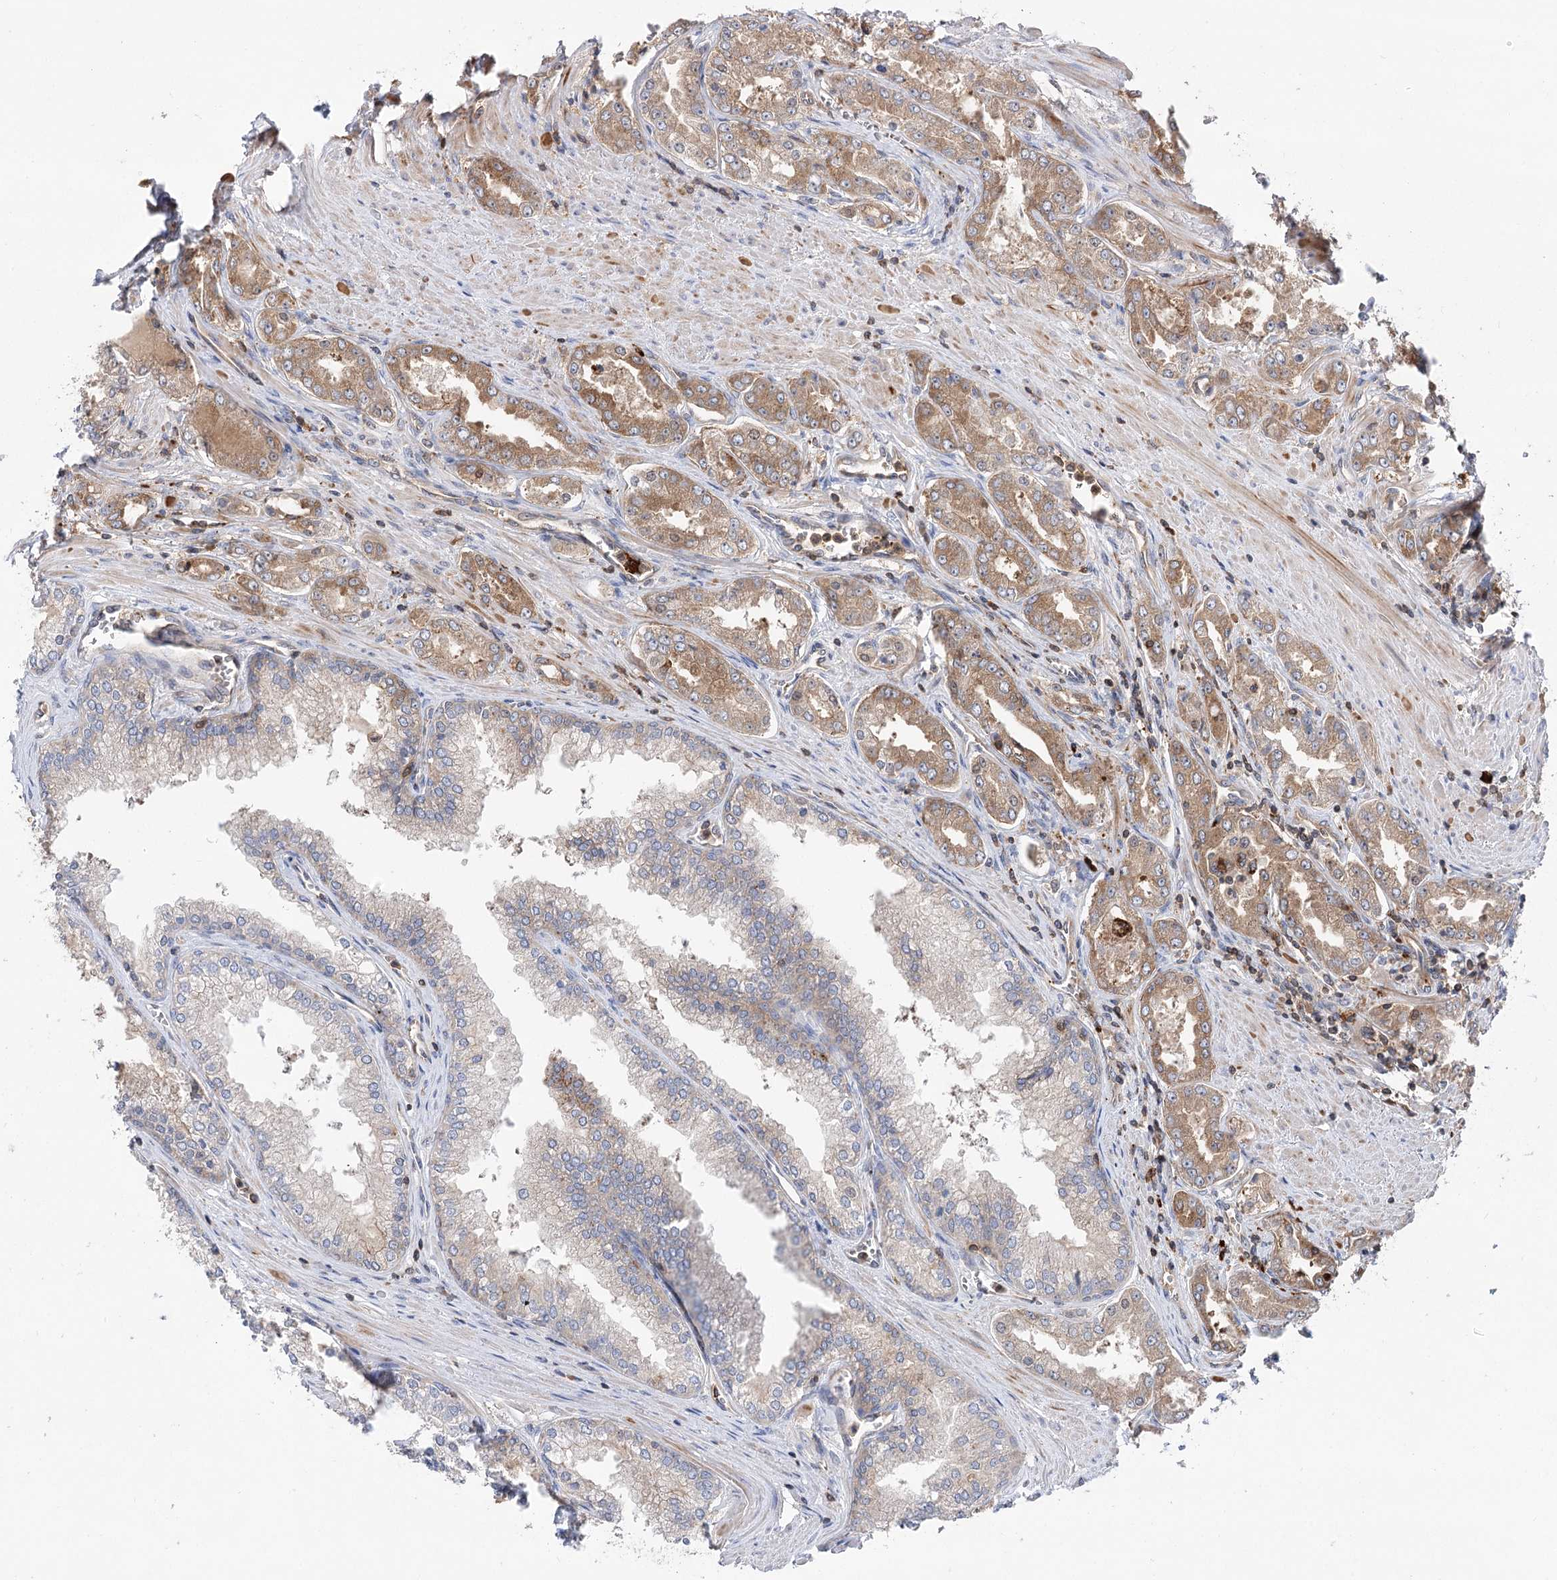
{"staining": {"intensity": "moderate", "quantity": "25%-75%", "location": "cytoplasmic/membranous"}, "tissue": "prostate cancer", "cell_type": "Tumor cells", "image_type": "cancer", "snomed": [{"axis": "morphology", "description": "Adenocarcinoma, High grade"}, {"axis": "topography", "description": "Prostate"}], "caption": "This histopathology image exhibits IHC staining of human prostate cancer, with medium moderate cytoplasmic/membranous expression in about 25%-75% of tumor cells.", "gene": "VPS37B", "patient": {"sex": "male", "age": 72}}